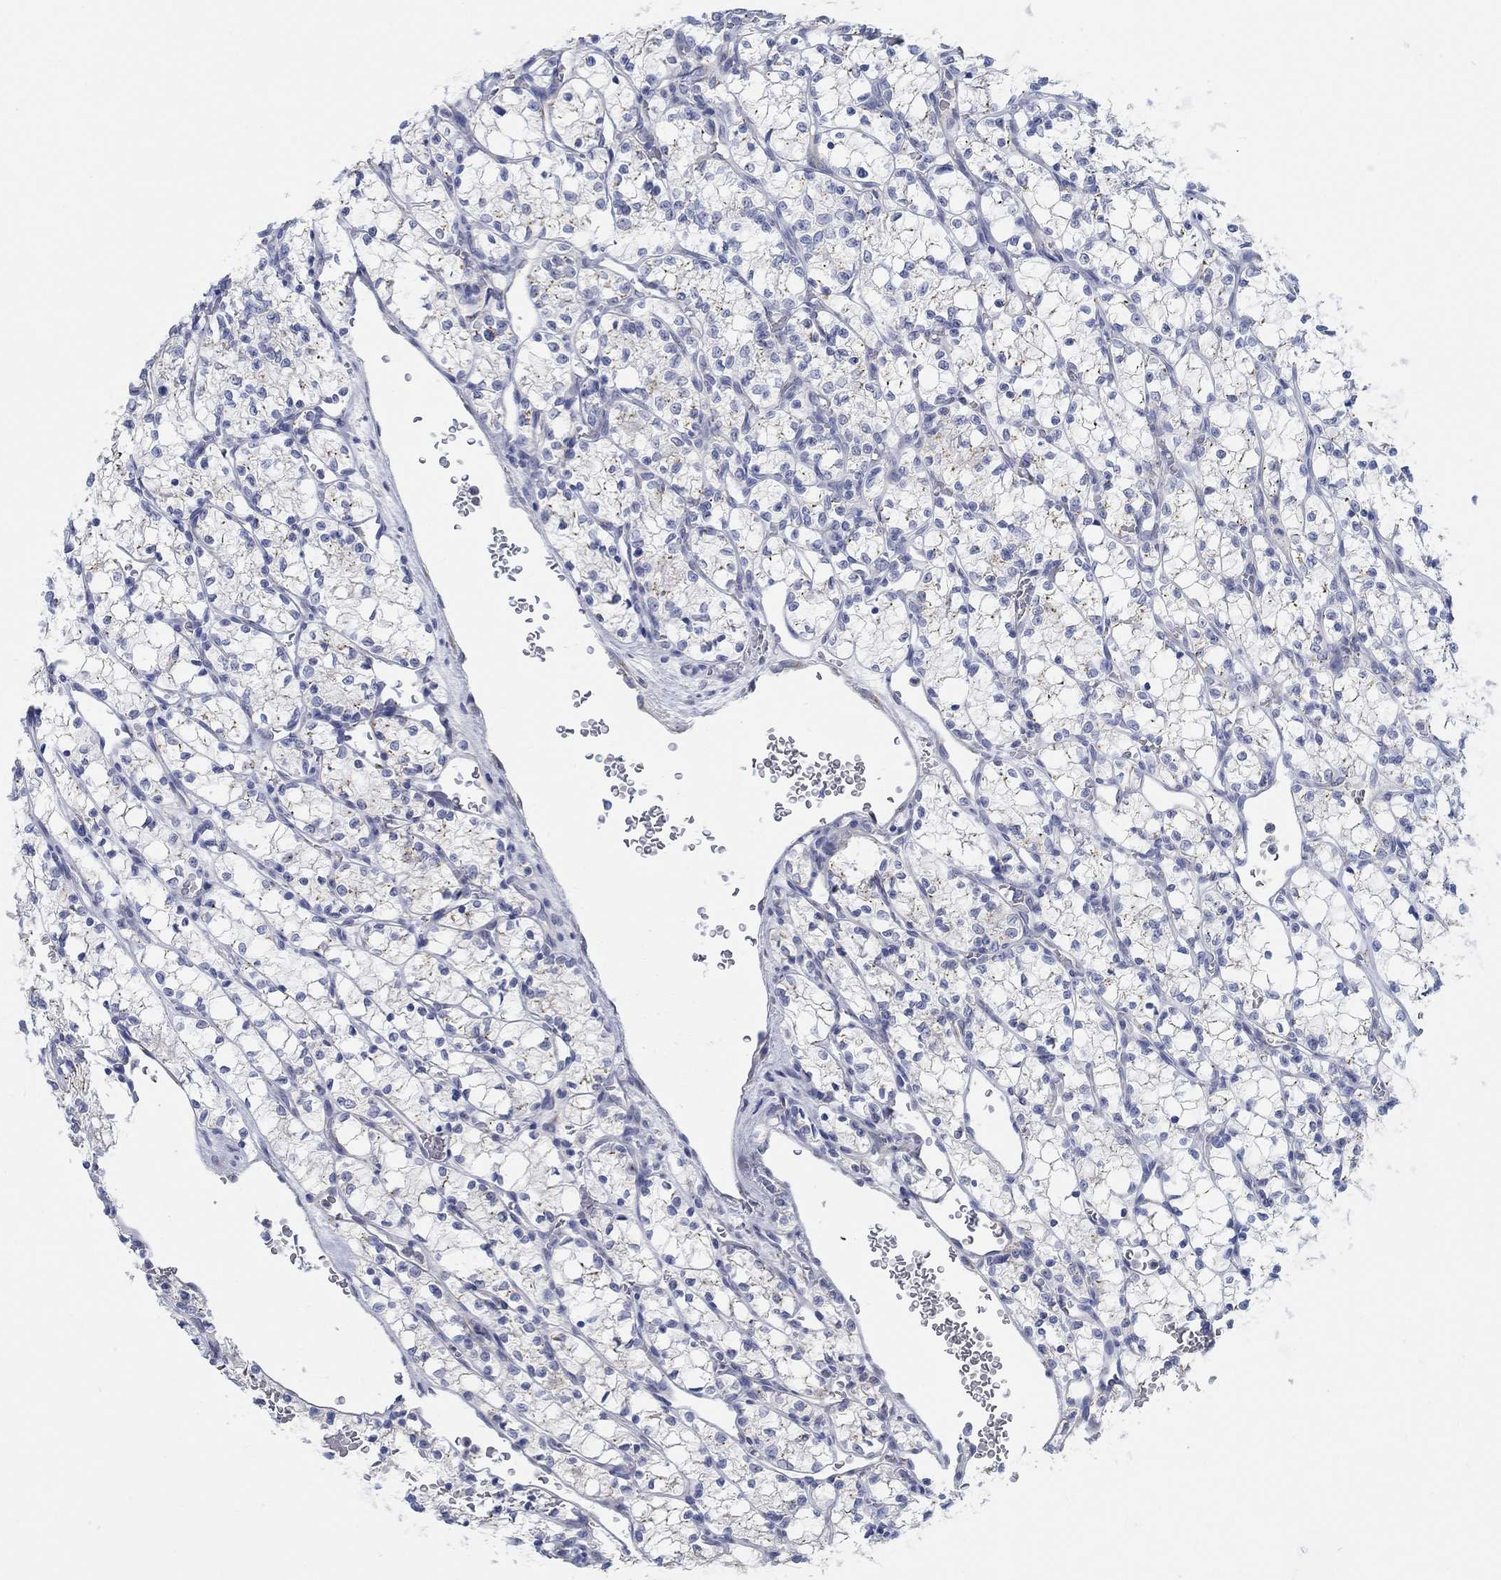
{"staining": {"intensity": "negative", "quantity": "none", "location": "none"}, "tissue": "renal cancer", "cell_type": "Tumor cells", "image_type": "cancer", "snomed": [{"axis": "morphology", "description": "Adenocarcinoma, NOS"}, {"axis": "topography", "description": "Kidney"}], "caption": "This is an IHC micrograph of renal cancer (adenocarcinoma). There is no staining in tumor cells.", "gene": "TEKT4", "patient": {"sex": "female", "age": 69}}